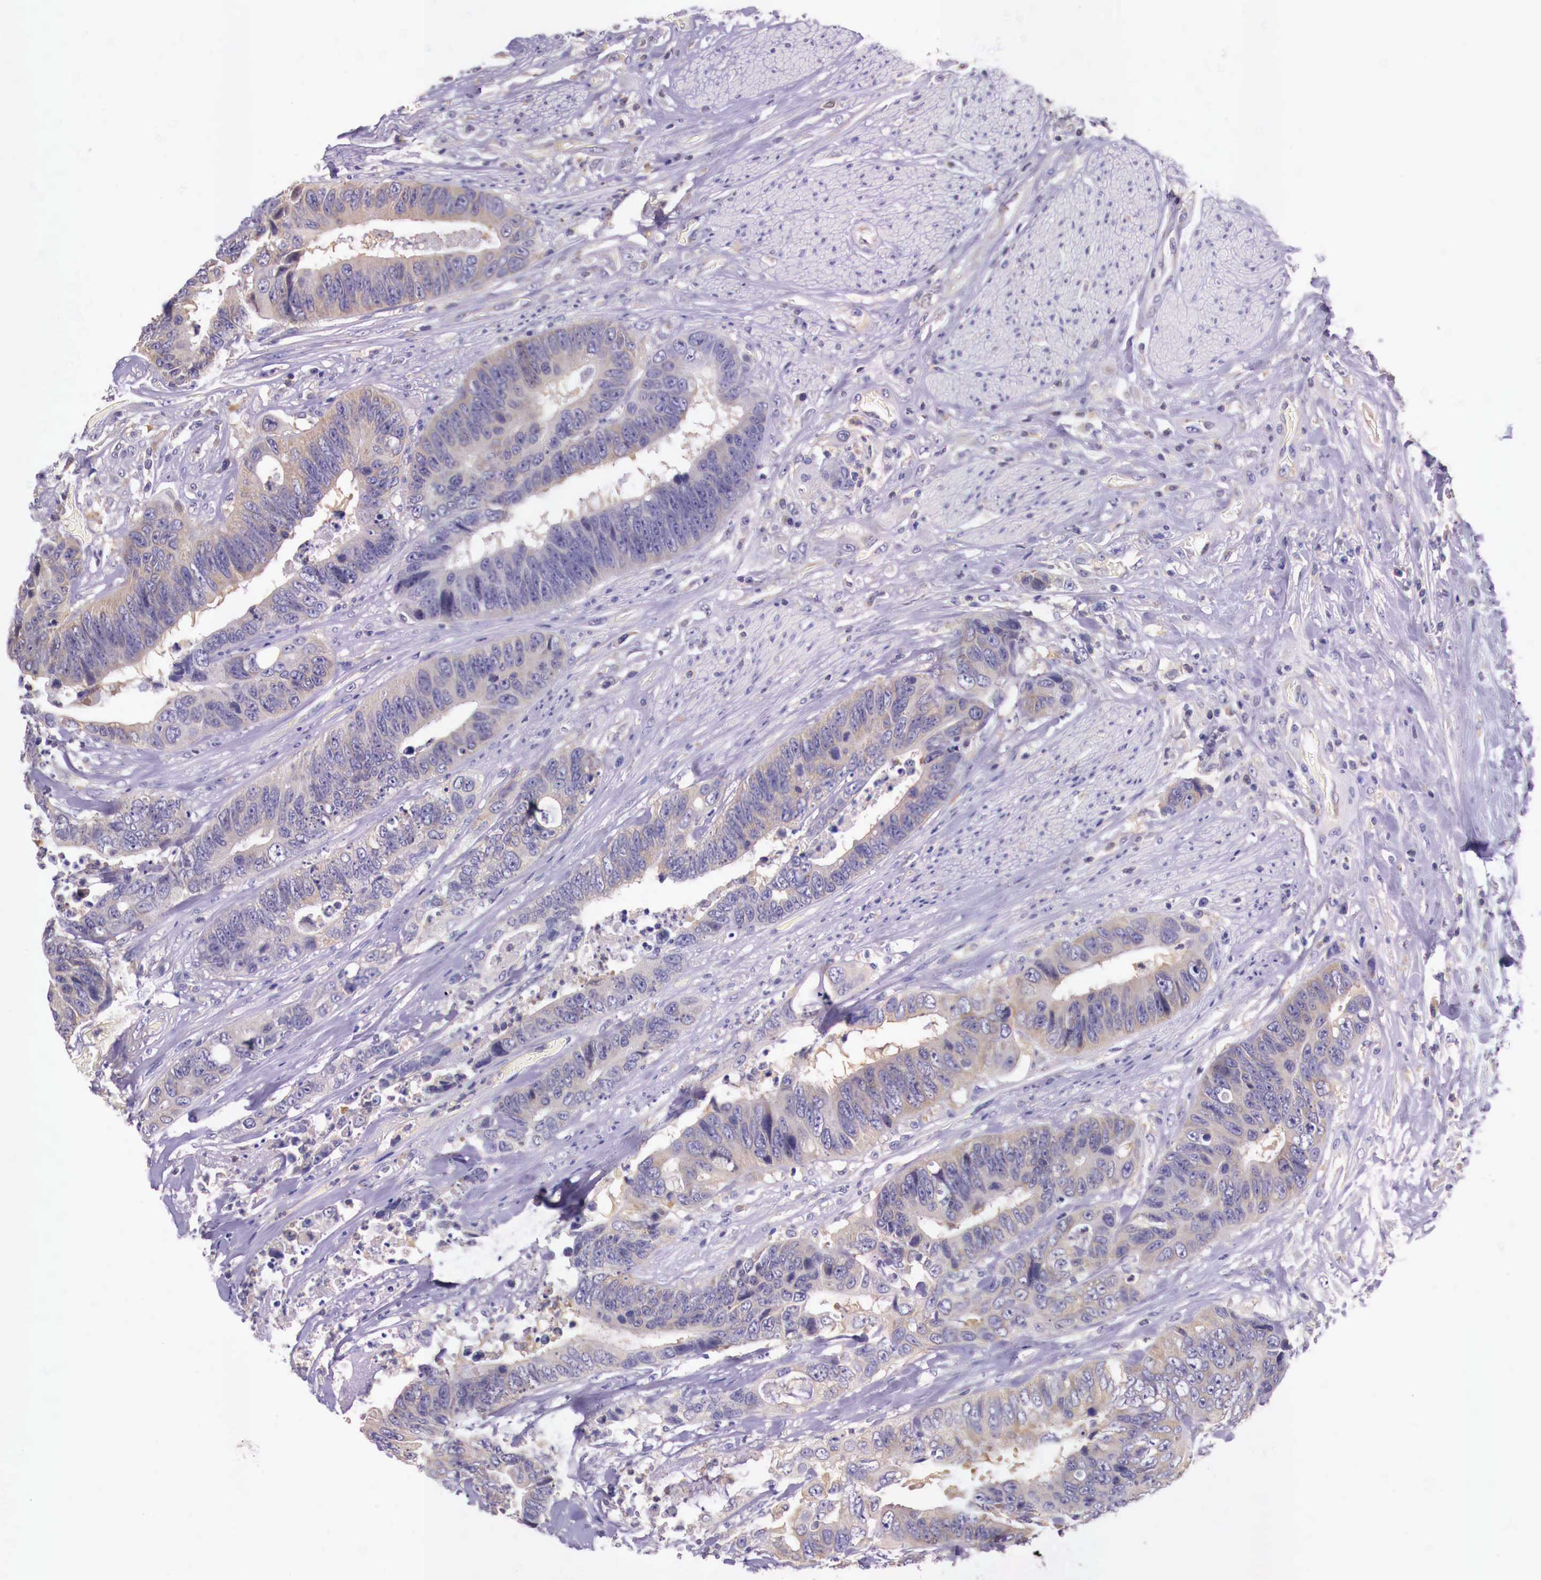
{"staining": {"intensity": "weak", "quantity": "25%-75%", "location": "cytoplasmic/membranous"}, "tissue": "colorectal cancer", "cell_type": "Tumor cells", "image_type": "cancer", "snomed": [{"axis": "morphology", "description": "Adenocarcinoma, NOS"}, {"axis": "topography", "description": "Rectum"}], "caption": "The immunohistochemical stain shows weak cytoplasmic/membranous expression in tumor cells of adenocarcinoma (colorectal) tissue. (DAB (3,3'-diaminobenzidine) IHC, brown staining for protein, blue staining for nuclei).", "gene": "GRIPAP1", "patient": {"sex": "female", "age": 65}}